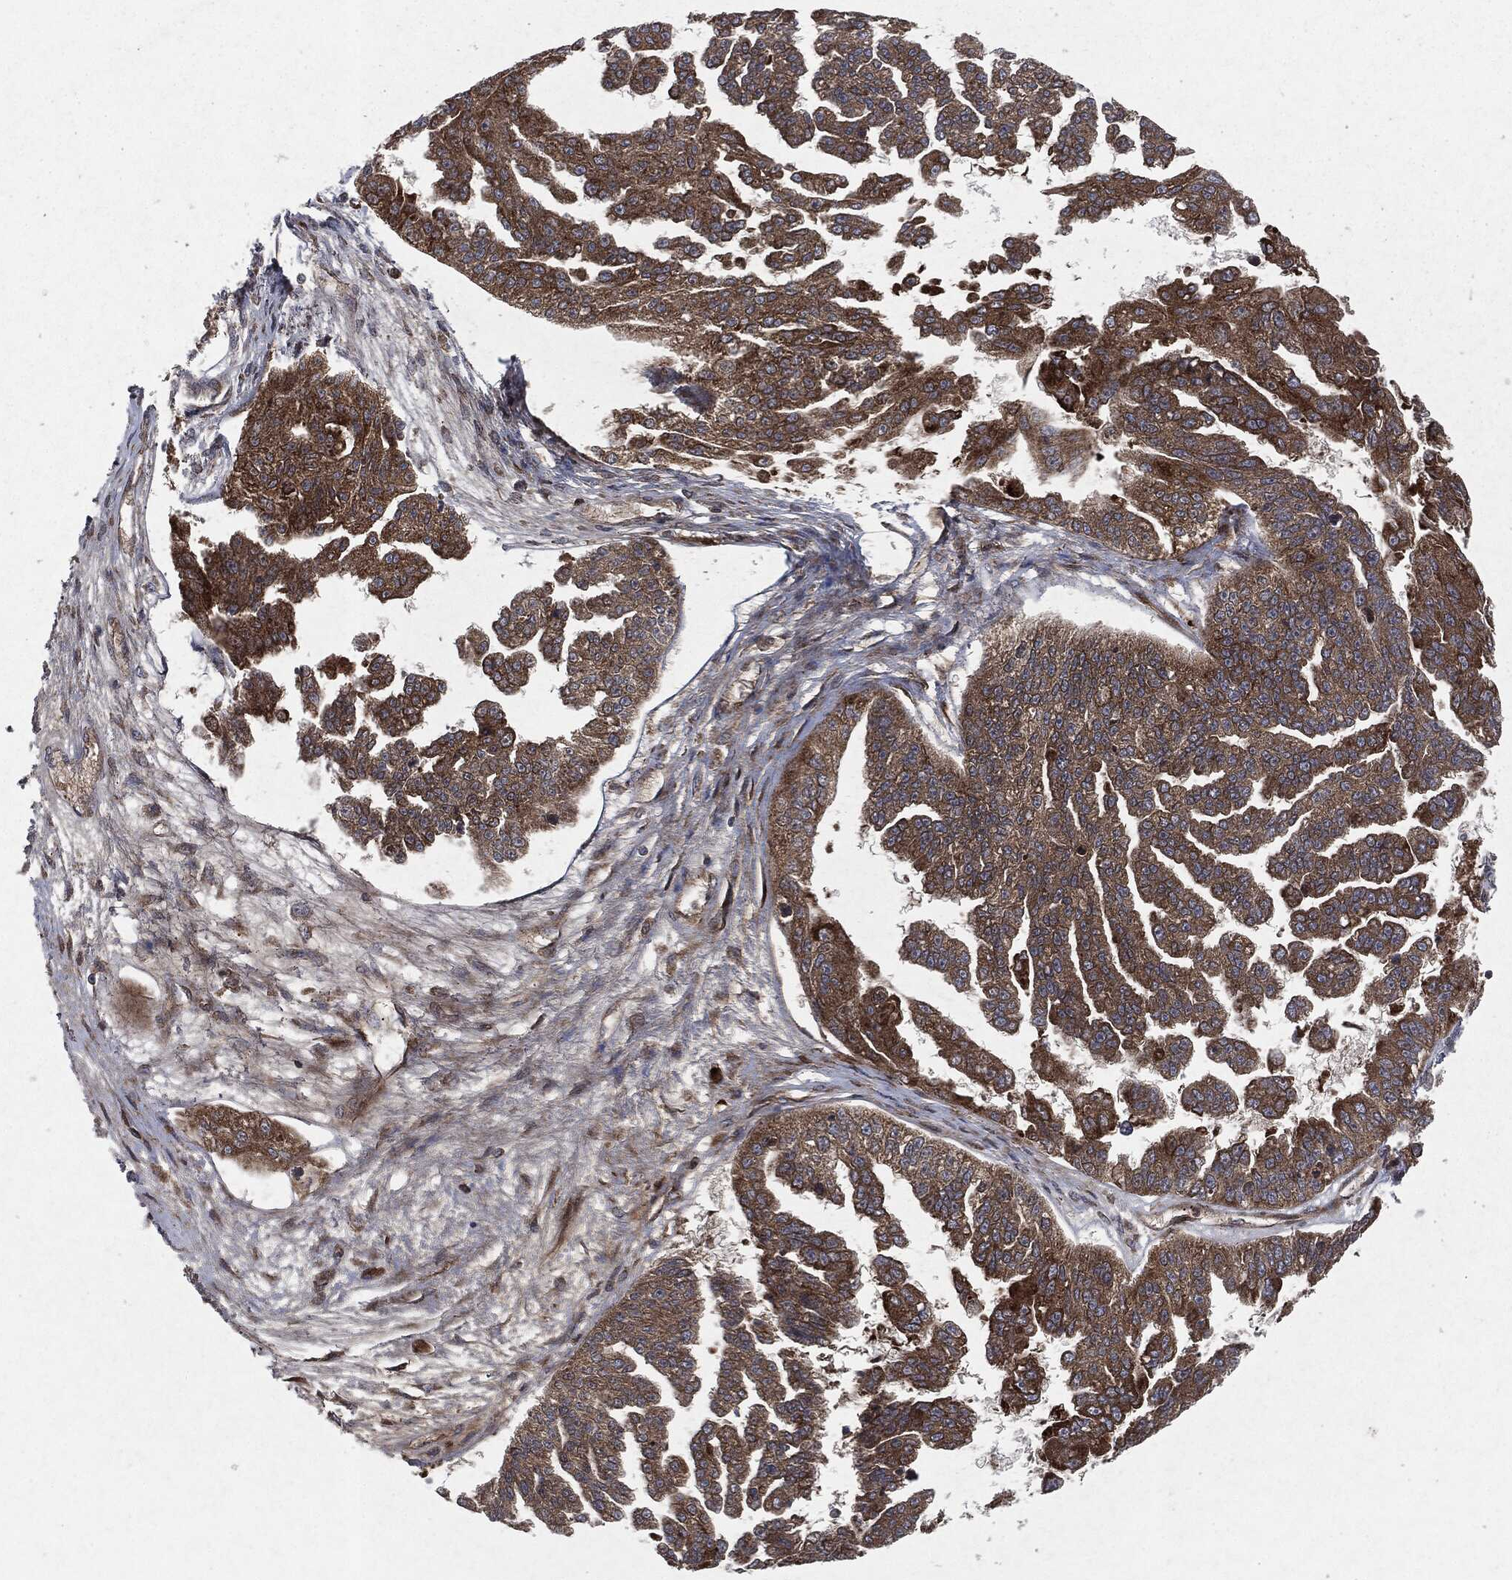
{"staining": {"intensity": "strong", "quantity": "25%-75%", "location": "cytoplasmic/membranous"}, "tissue": "ovarian cancer", "cell_type": "Tumor cells", "image_type": "cancer", "snomed": [{"axis": "morphology", "description": "Cystadenocarcinoma, serous, NOS"}, {"axis": "topography", "description": "Ovary"}], "caption": "Ovarian serous cystadenocarcinoma stained with IHC displays strong cytoplasmic/membranous positivity in approximately 25%-75% of tumor cells. (Brightfield microscopy of DAB IHC at high magnification).", "gene": "RAF1", "patient": {"sex": "female", "age": 58}}